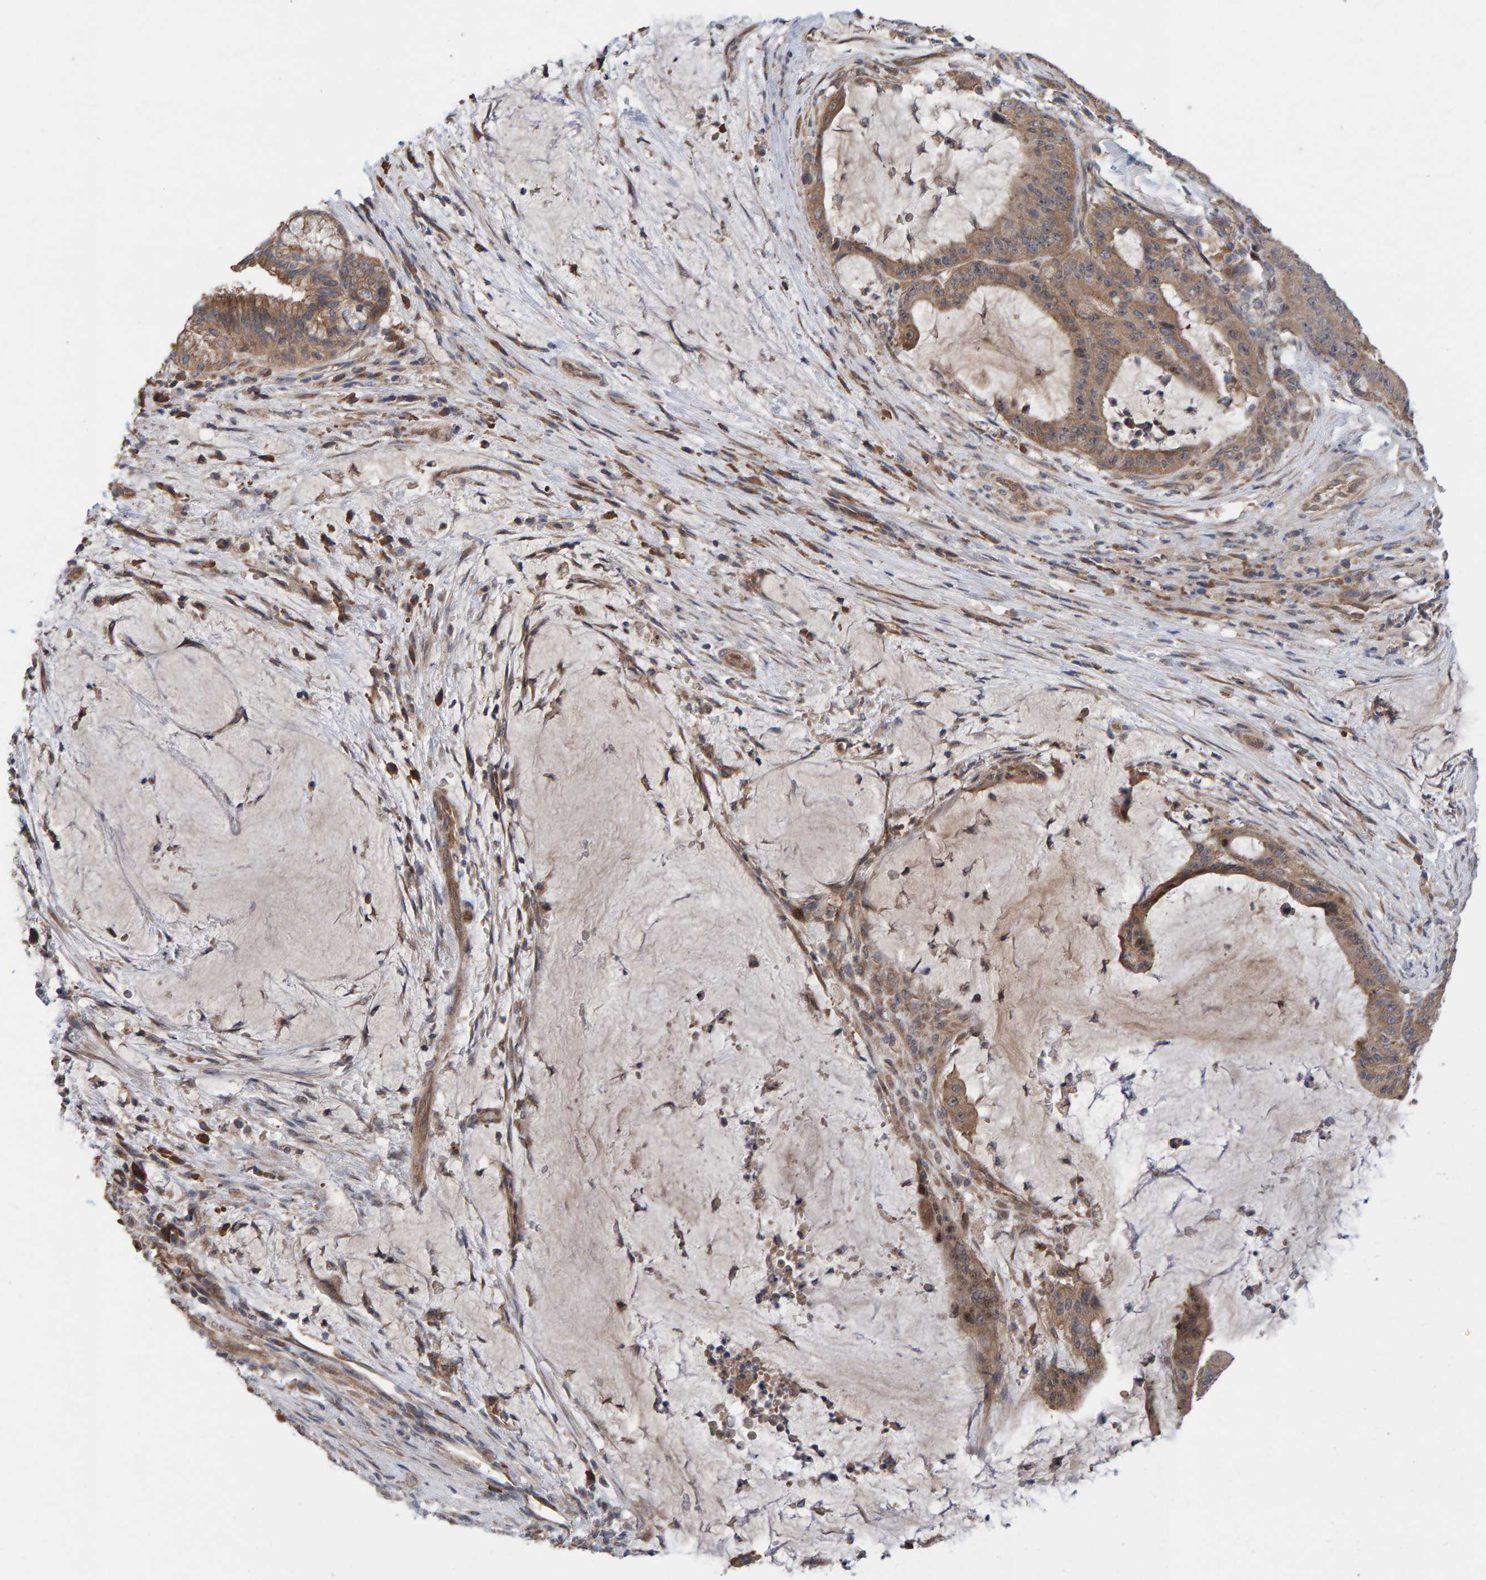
{"staining": {"intensity": "moderate", "quantity": ">75%", "location": "cytoplasmic/membranous"}, "tissue": "liver cancer", "cell_type": "Tumor cells", "image_type": "cancer", "snomed": [{"axis": "morphology", "description": "Normal tissue, NOS"}, {"axis": "morphology", "description": "Cholangiocarcinoma"}, {"axis": "topography", "description": "Liver"}, {"axis": "topography", "description": "Peripheral nerve tissue"}], "caption": "Immunohistochemistry (IHC) of liver cancer exhibits medium levels of moderate cytoplasmic/membranous positivity in approximately >75% of tumor cells. (DAB (3,3'-diaminobenzidine) IHC, brown staining for protein, blue staining for nuclei).", "gene": "LRSAM1", "patient": {"sex": "female", "age": 73}}